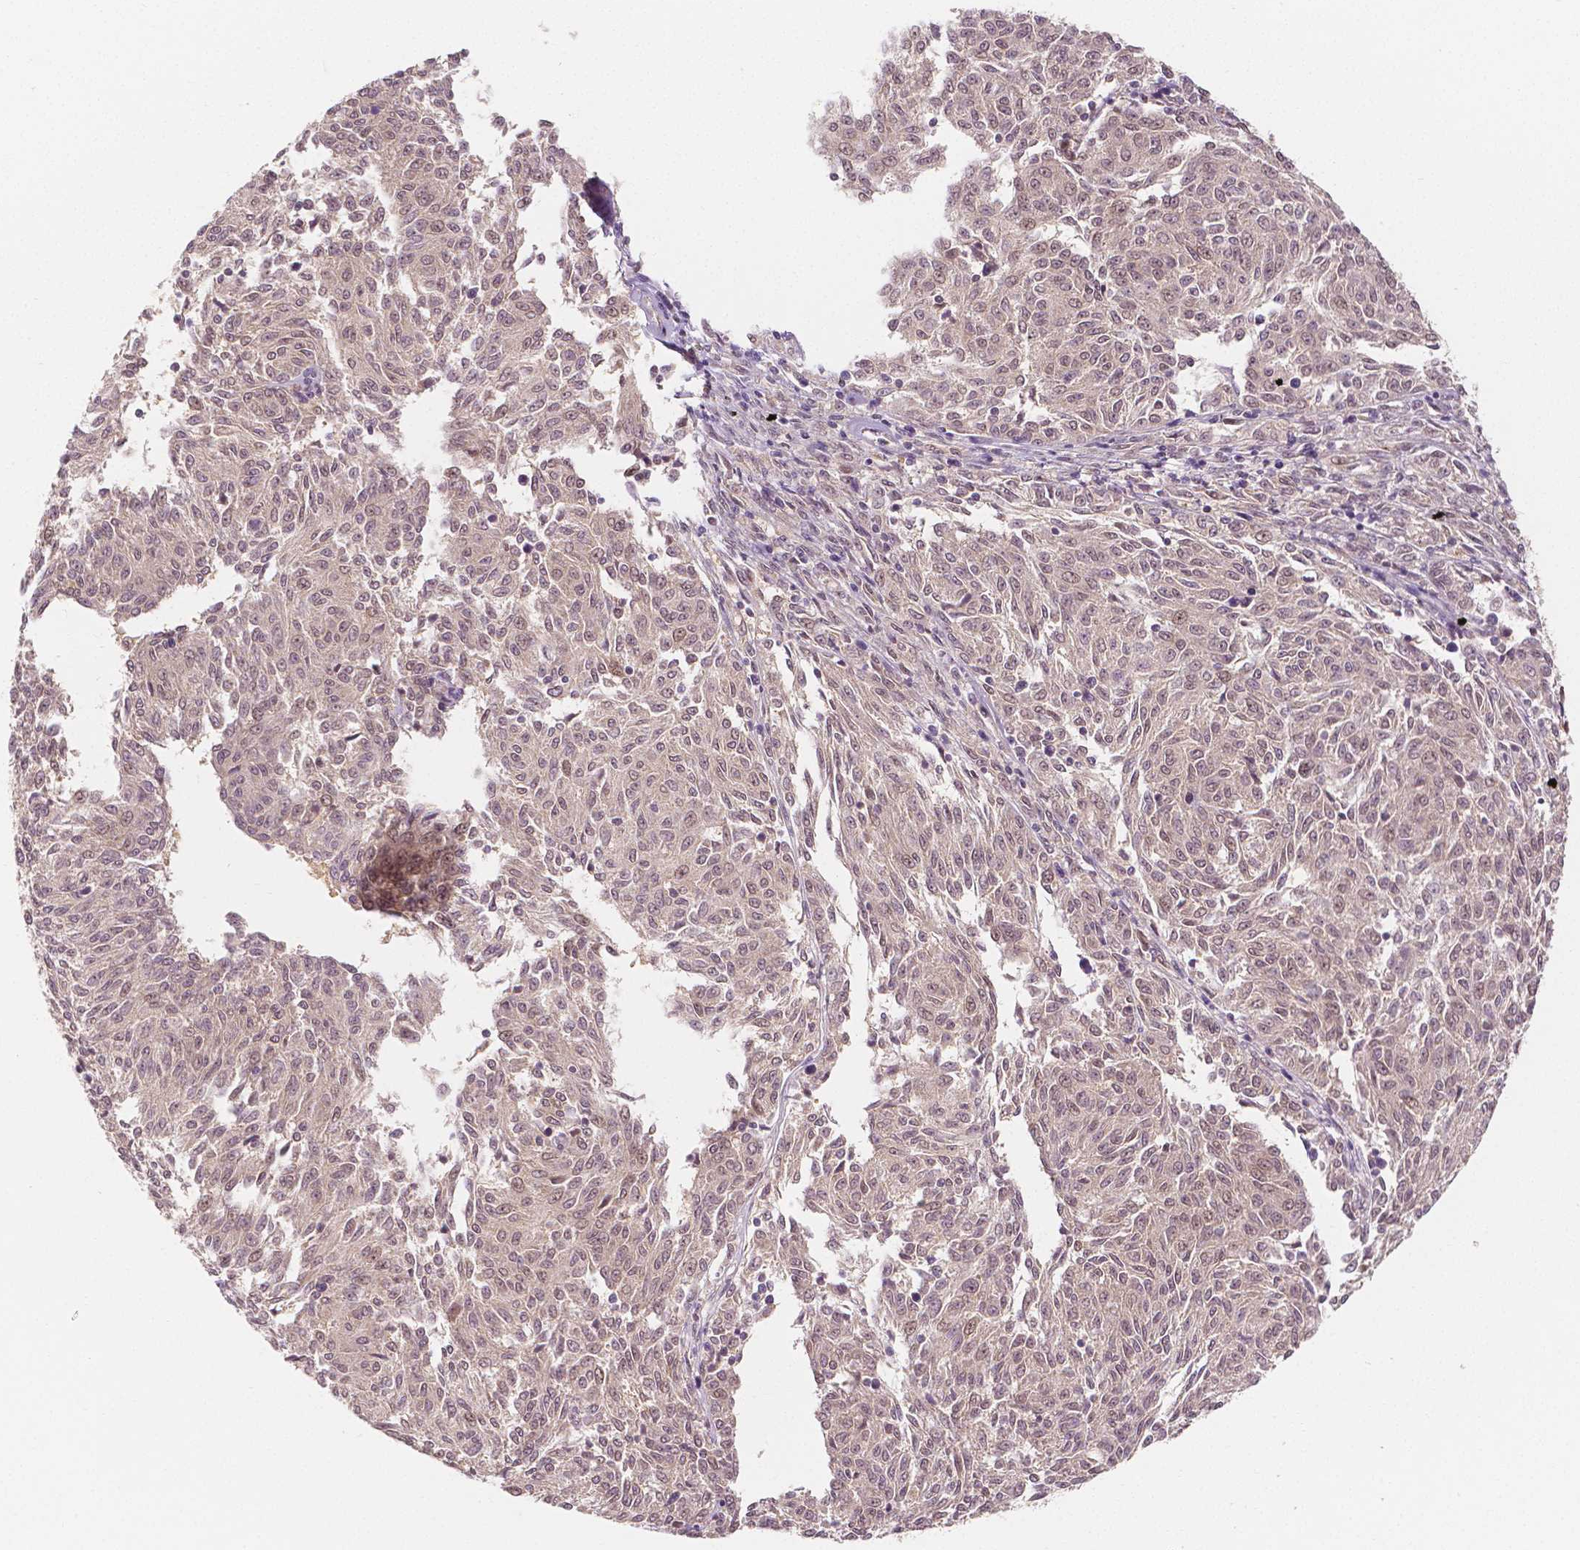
{"staining": {"intensity": "weak", "quantity": "25%-75%", "location": "nuclear"}, "tissue": "melanoma", "cell_type": "Tumor cells", "image_type": "cancer", "snomed": [{"axis": "morphology", "description": "Malignant melanoma, NOS"}, {"axis": "topography", "description": "Skin"}], "caption": "DAB (3,3'-diaminobenzidine) immunohistochemical staining of malignant melanoma displays weak nuclear protein positivity in about 25%-75% of tumor cells.", "gene": "NAPRT", "patient": {"sex": "female", "age": 72}}